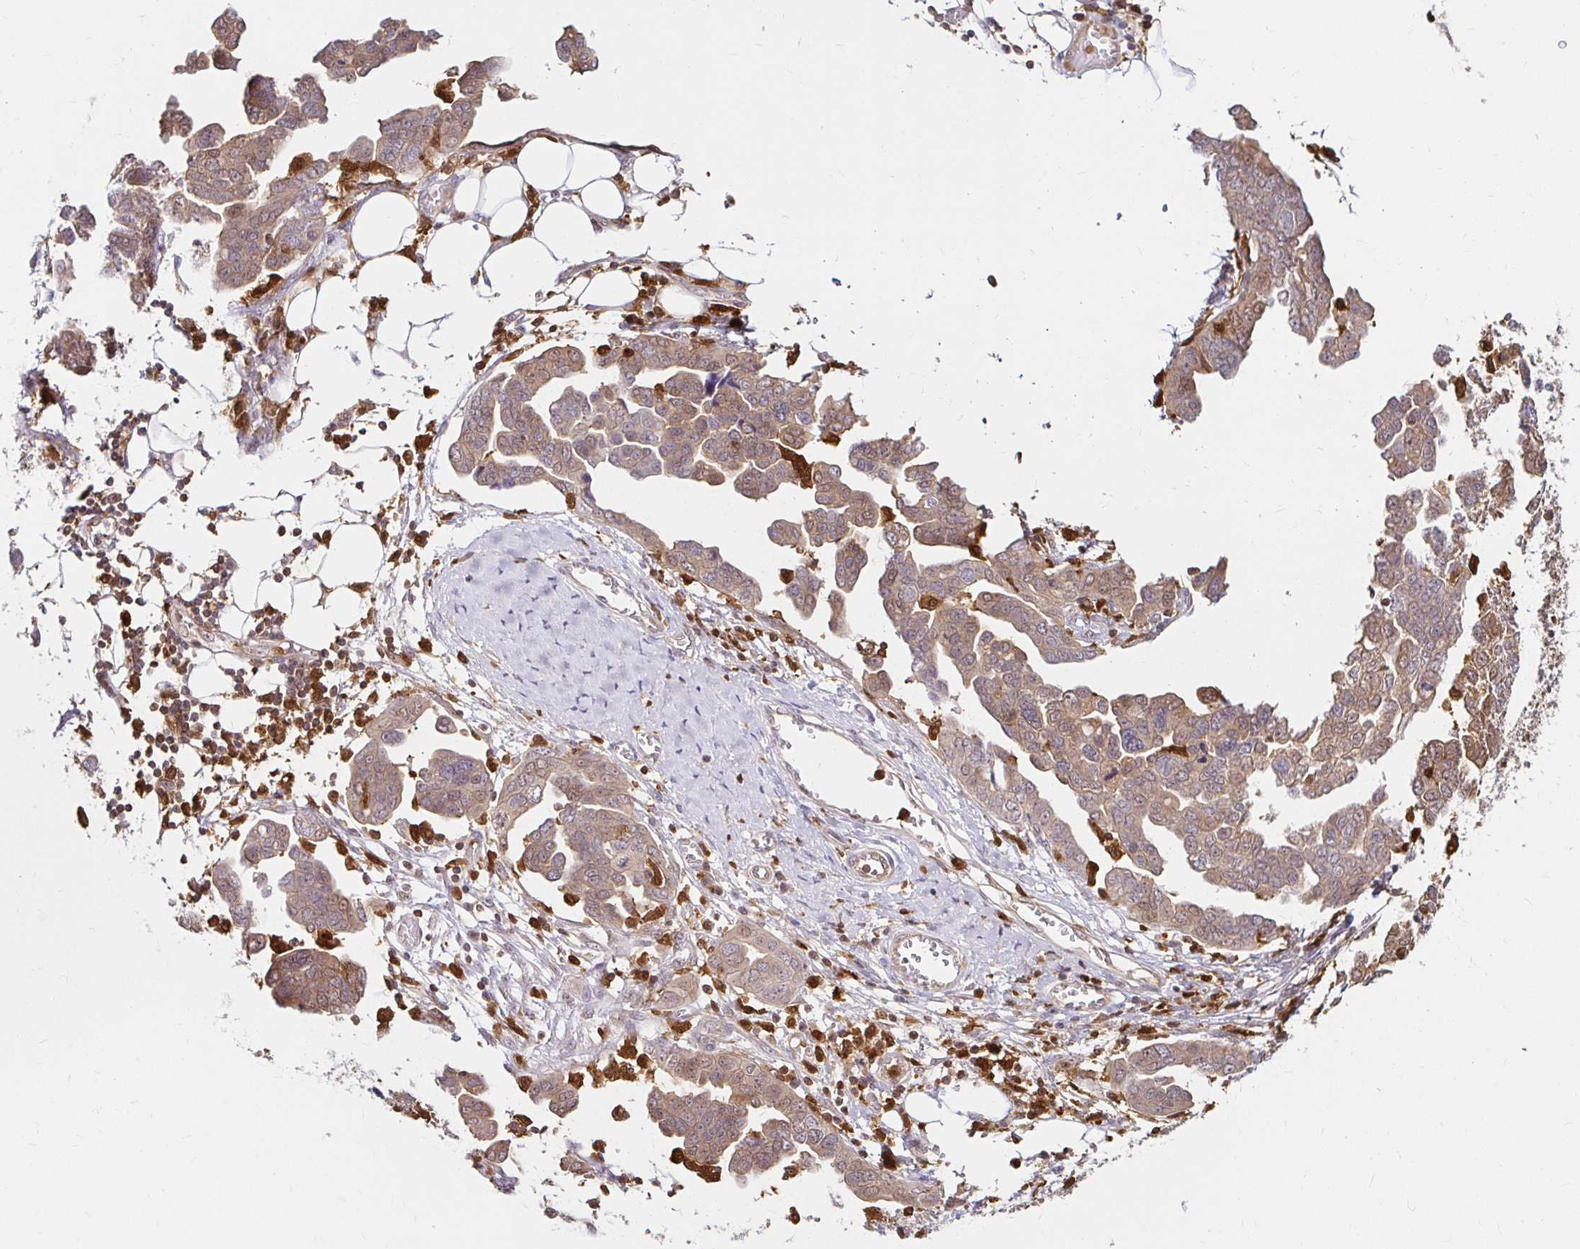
{"staining": {"intensity": "weak", "quantity": ">75%", "location": "cytoplasmic/membranous"}, "tissue": "ovarian cancer", "cell_type": "Tumor cells", "image_type": "cancer", "snomed": [{"axis": "morphology", "description": "Cystadenocarcinoma, serous, NOS"}, {"axis": "topography", "description": "Ovary"}], "caption": "Immunohistochemistry (IHC) micrograph of neoplastic tissue: serous cystadenocarcinoma (ovarian) stained using immunohistochemistry displays low levels of weak protein expression localized specifically in the cytoplasmic/membranous of tumor cells, appearing as a cytoplasmic/membranous brown color.", "gene": "PYCARD", "patient": {"sex": "female", "age": 59}}